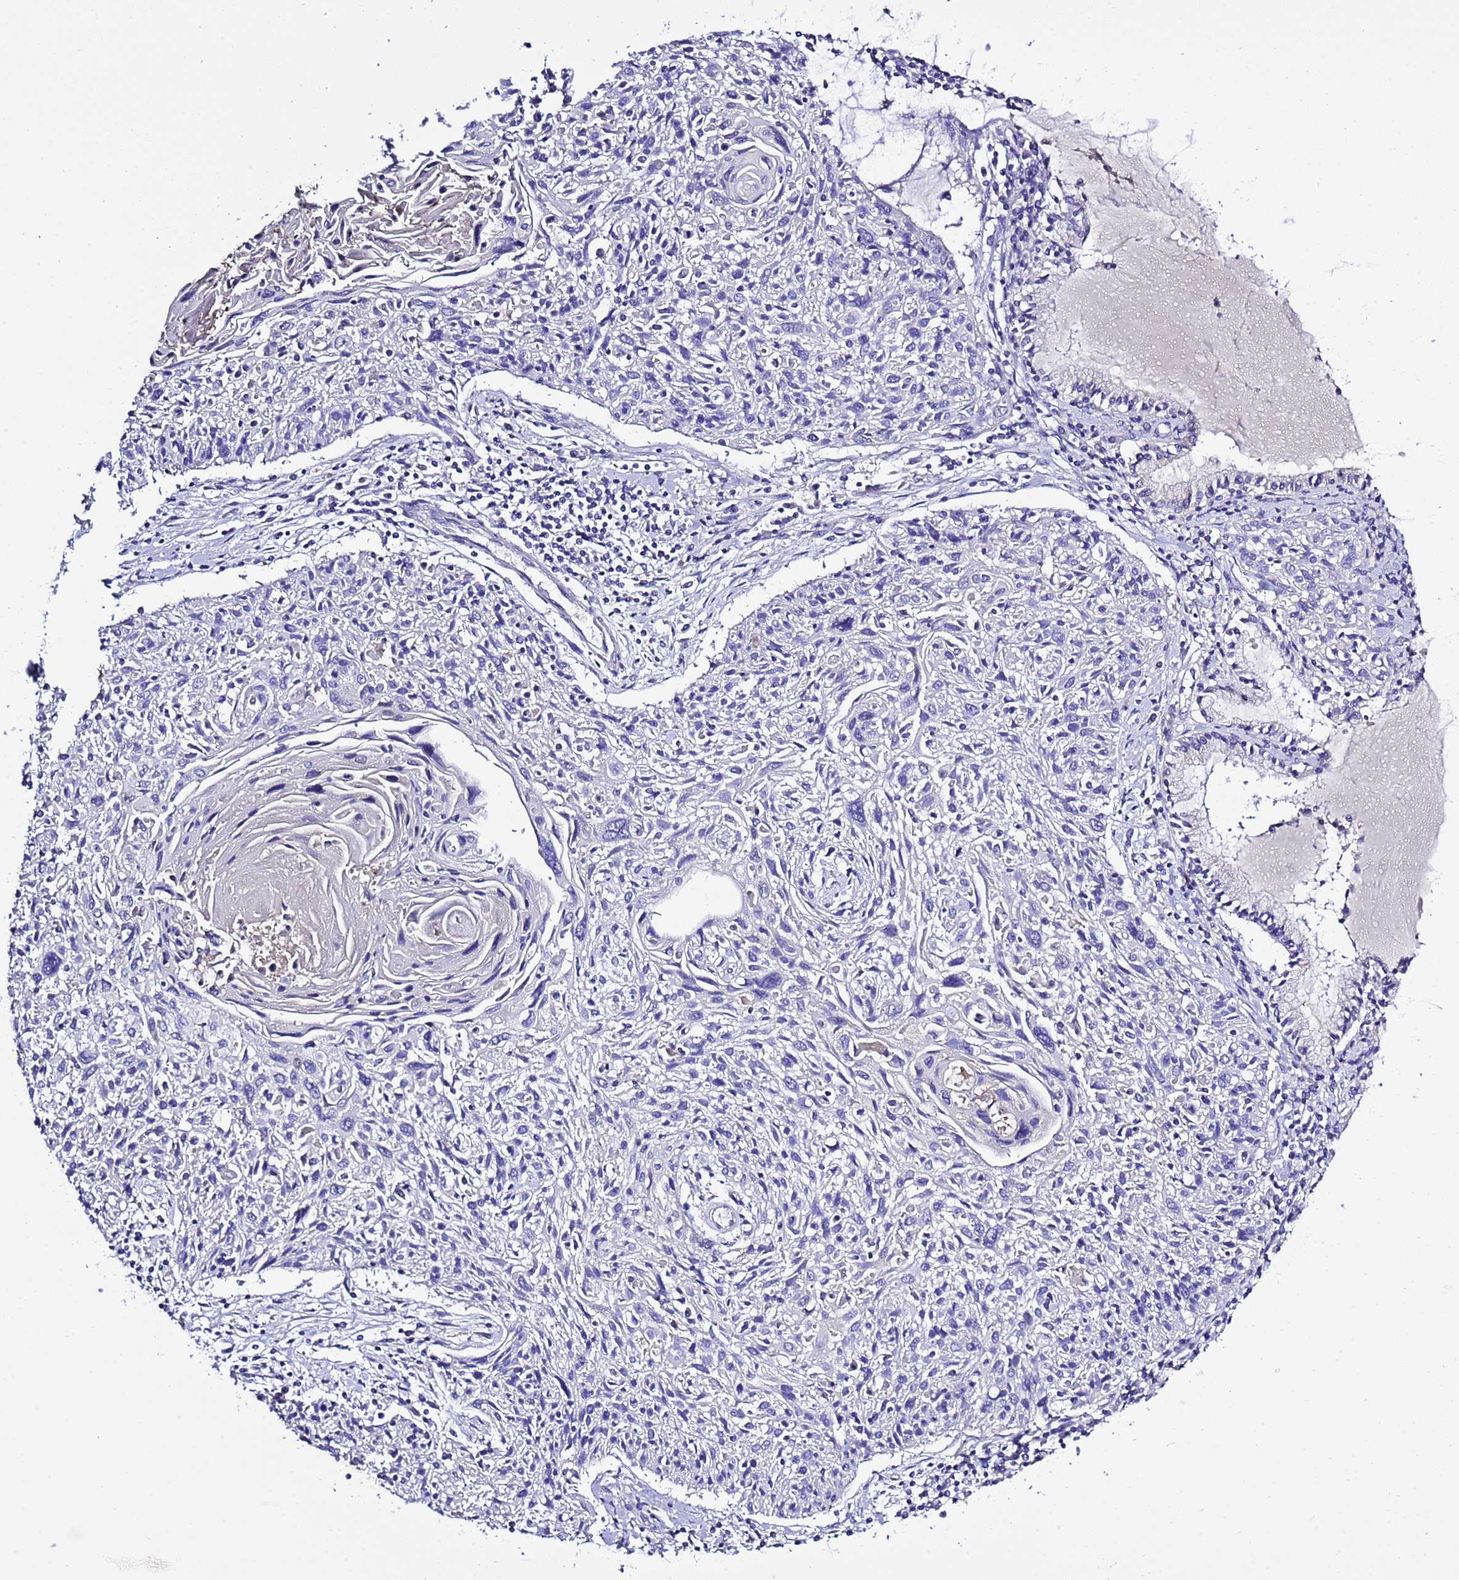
{"staining": {"intensity": "negative", "quantity": "none", "location": "none"}, "tissue": "cervical cancer", "cell_type": "Tumor cells", "image_type": "cancer", "snomed": [{"axis": "morphology", "description": "Squamous cell carcinoma, NOS"}, {"axis": "topography", "description": "Cervix"}], "caption": "Immunohistochemical staining of squamous cell carcinoma (cervical) exhibits no significant staining in tumor cells. Brightfield microscopy of immunohistochemistry (IHC) stained with DAB (brown) and hematoxylin (blue), captured at high magnification.", "gene": "KICS2", "patient": {"sex": "female", "age": 51}}